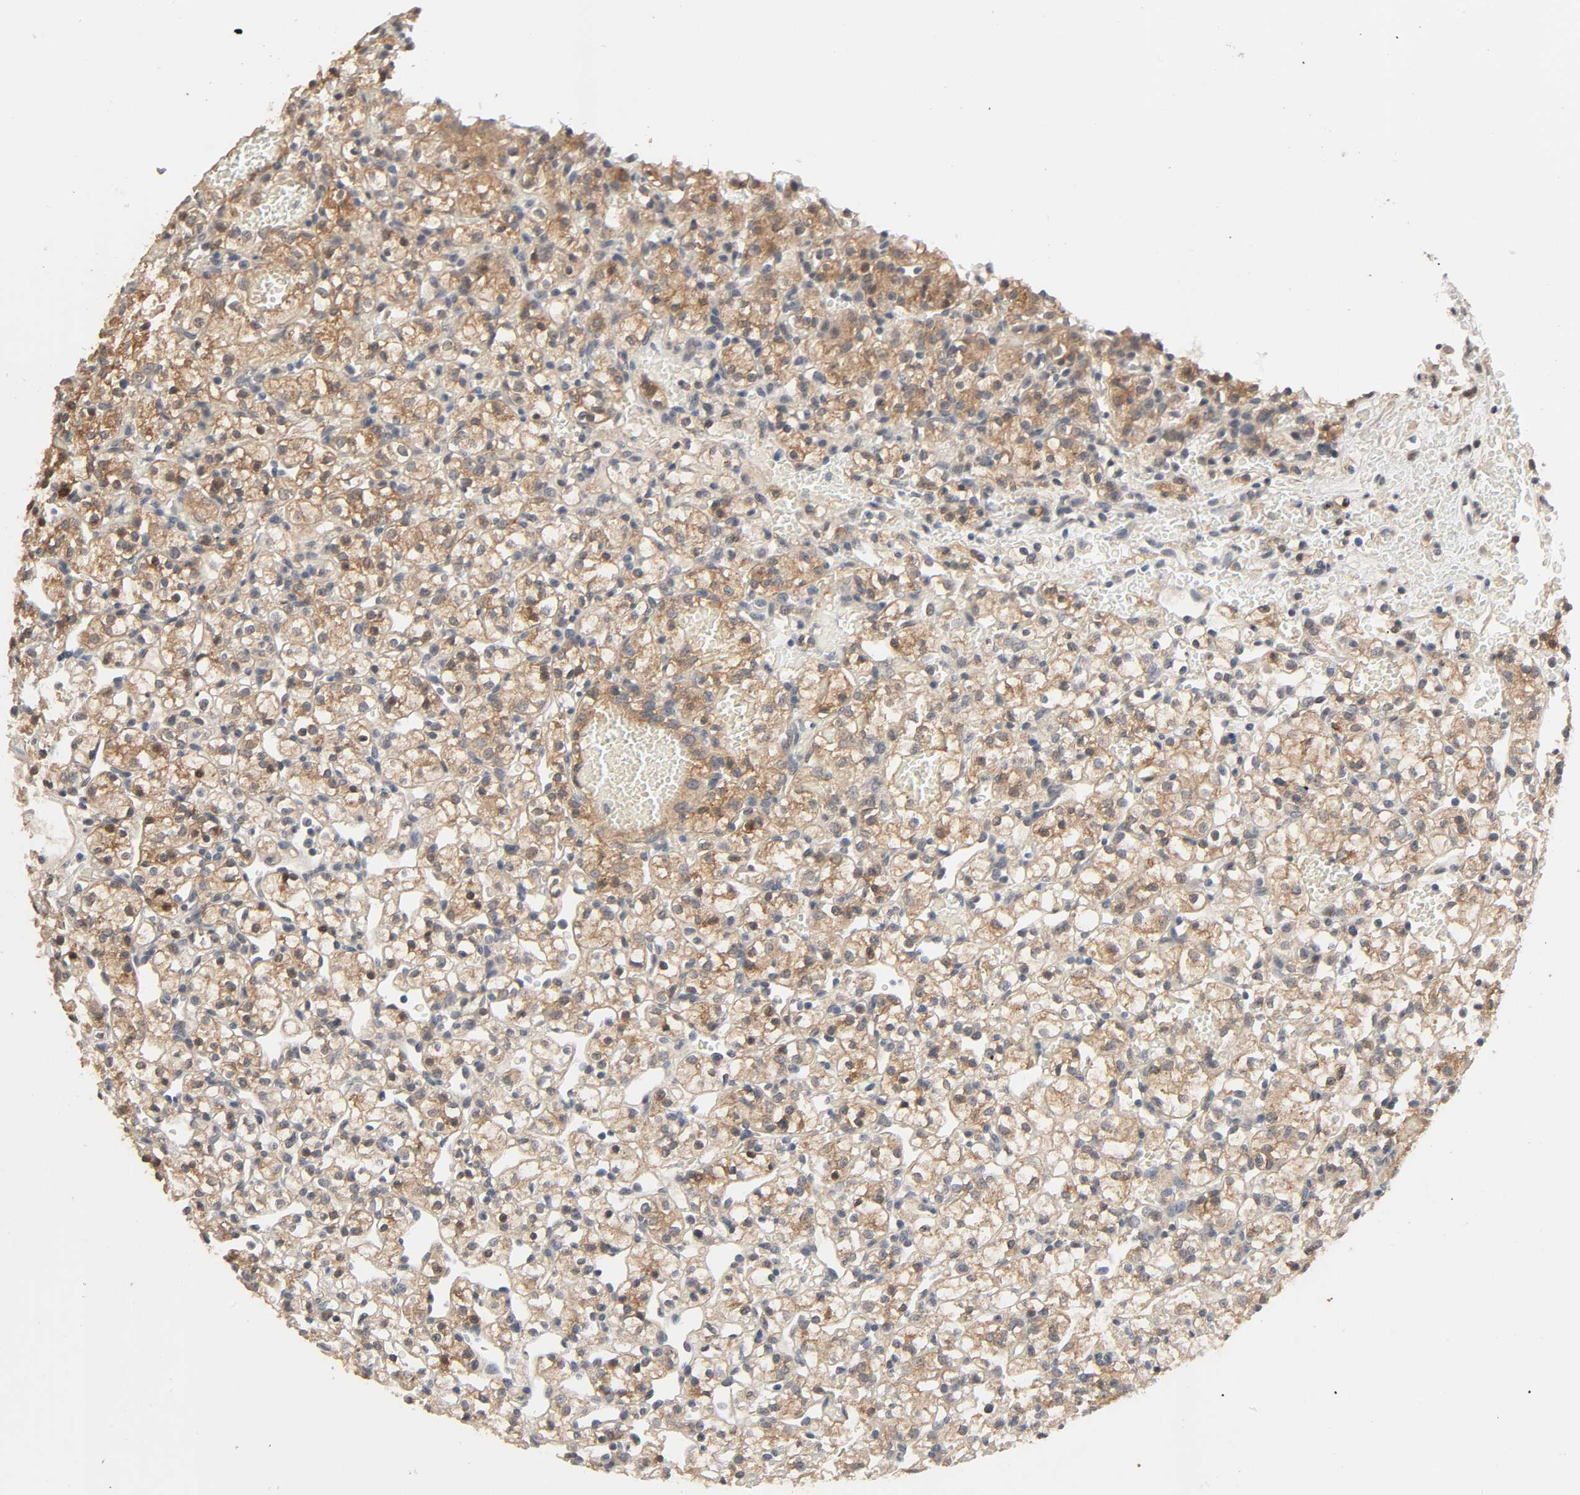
{"staining": {"intensity": "moderate", "quantity": "25%-75%", "location": "cytoplasmic/membranous"}, "tissue": "renal cancer", "cell_type": "Tumor cells", "image_type": "cancer", "snomed": [{"axis": "morphology", "description": "Adenocarcinoma, NOS"}, {"axis": "topography", "description": "Kidney"}], "caption": "Immunohistochemical staining of human adenocarcinoma (renal) demonstrates medium levels of moderate cytoplasmic/membranous positivity in approximately 25%-75% of tumor cells.", "gene": "MAGEA8", "patient": {"sex": "female", "age": 60}}